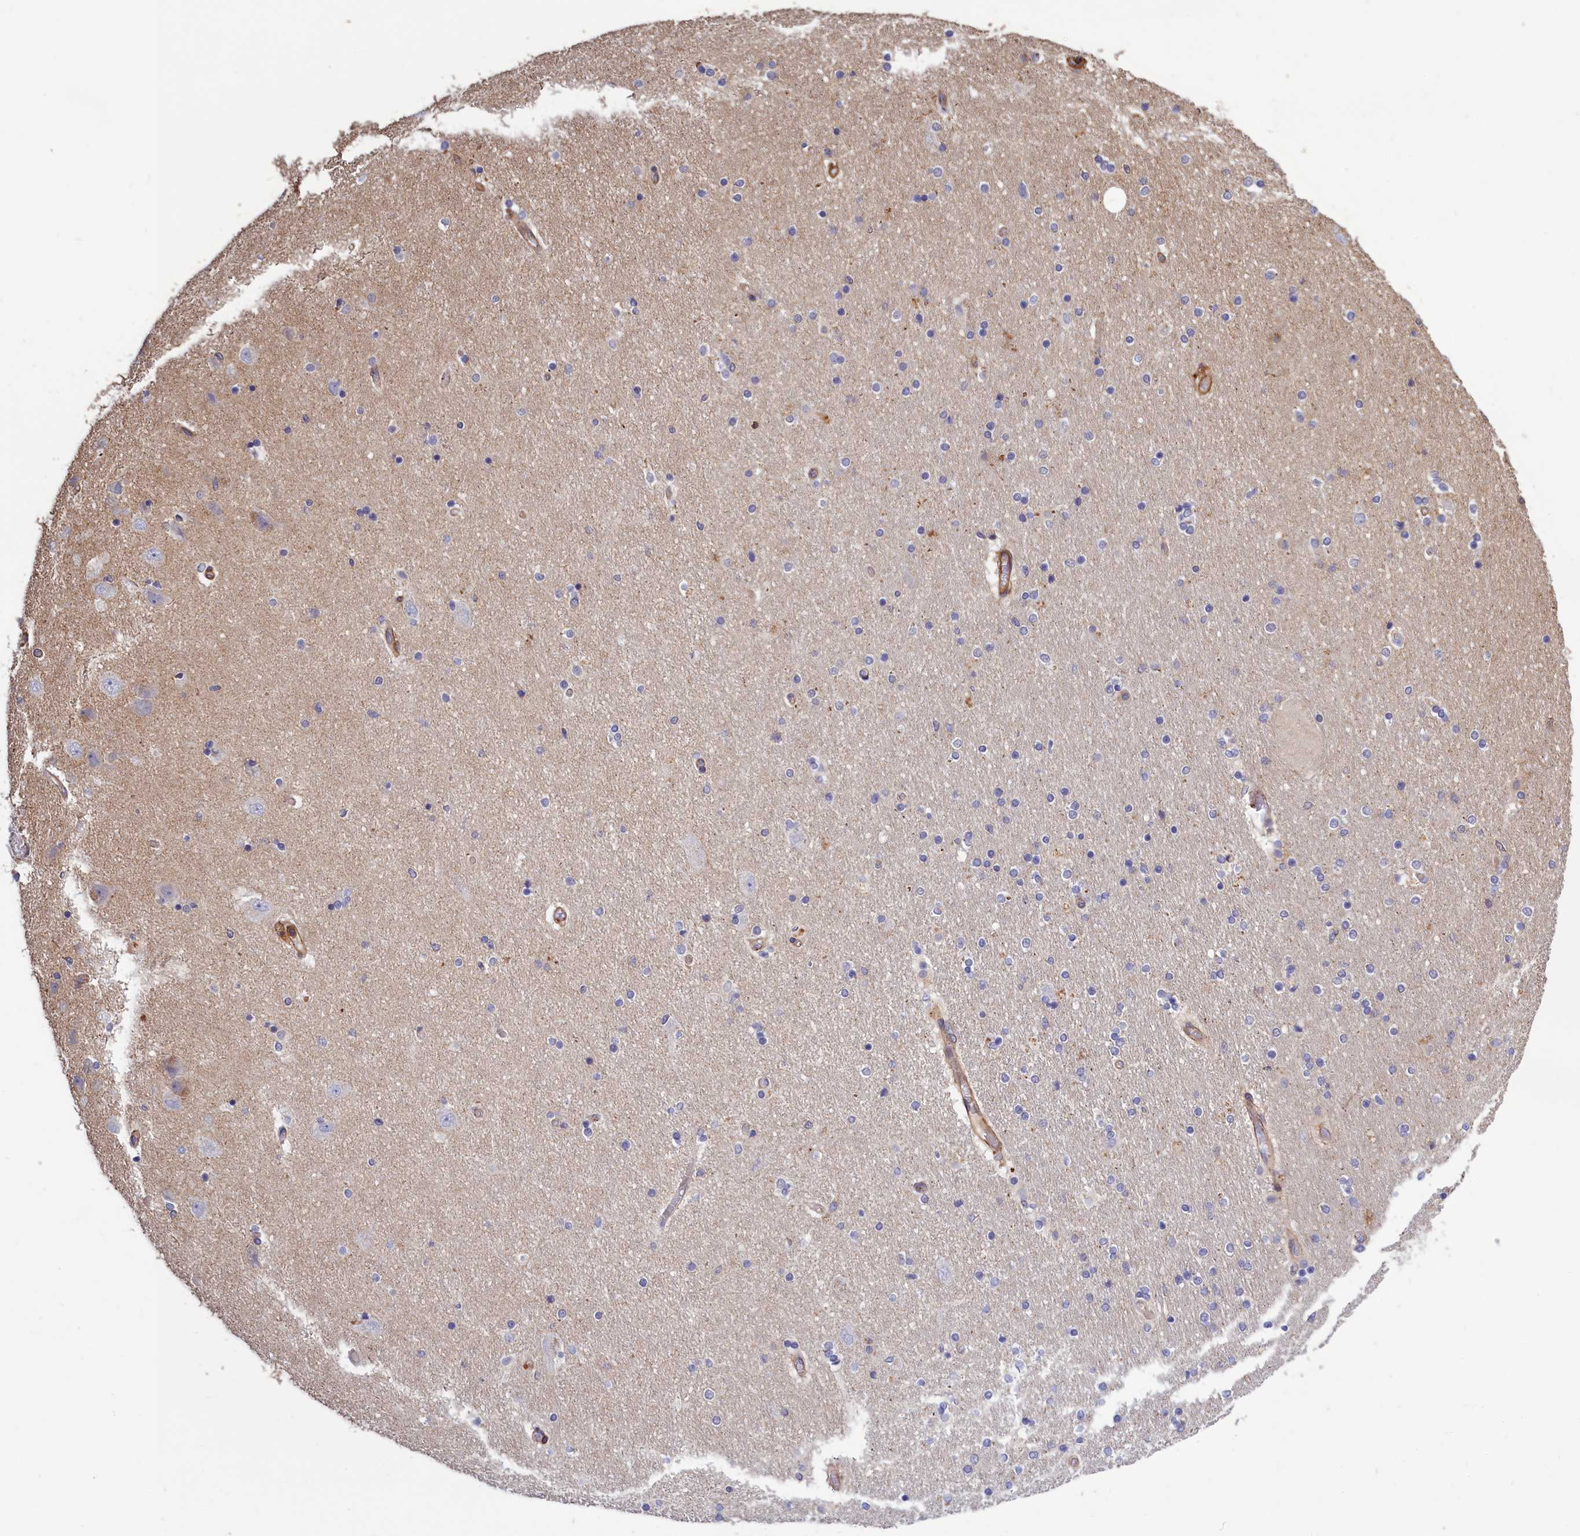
{"staining": {"intensity": "negative", "quantity": "none", "location": "none"}, "tissue": "hippocampus", "cell_type": "Glial cells", "image_type": "normal", "snomed": [{"axis": "morphology", "description": "Normal tissue, NOS"}, {"axis": "topography", "description": "Hippocampus"}], "caption": "This is a histopathology image of immunohistochemistry (IHC) staining of unremarkable hippocampus, which shows no staining in glial cells. The staining was performed using DAB to visualize the protein expression in brown, while the nuclei were stained in blue with hematoxylin (Magnification: 20x).", "gene": "ANKRD27", "patient": {"sex": "female", "age": 54}}